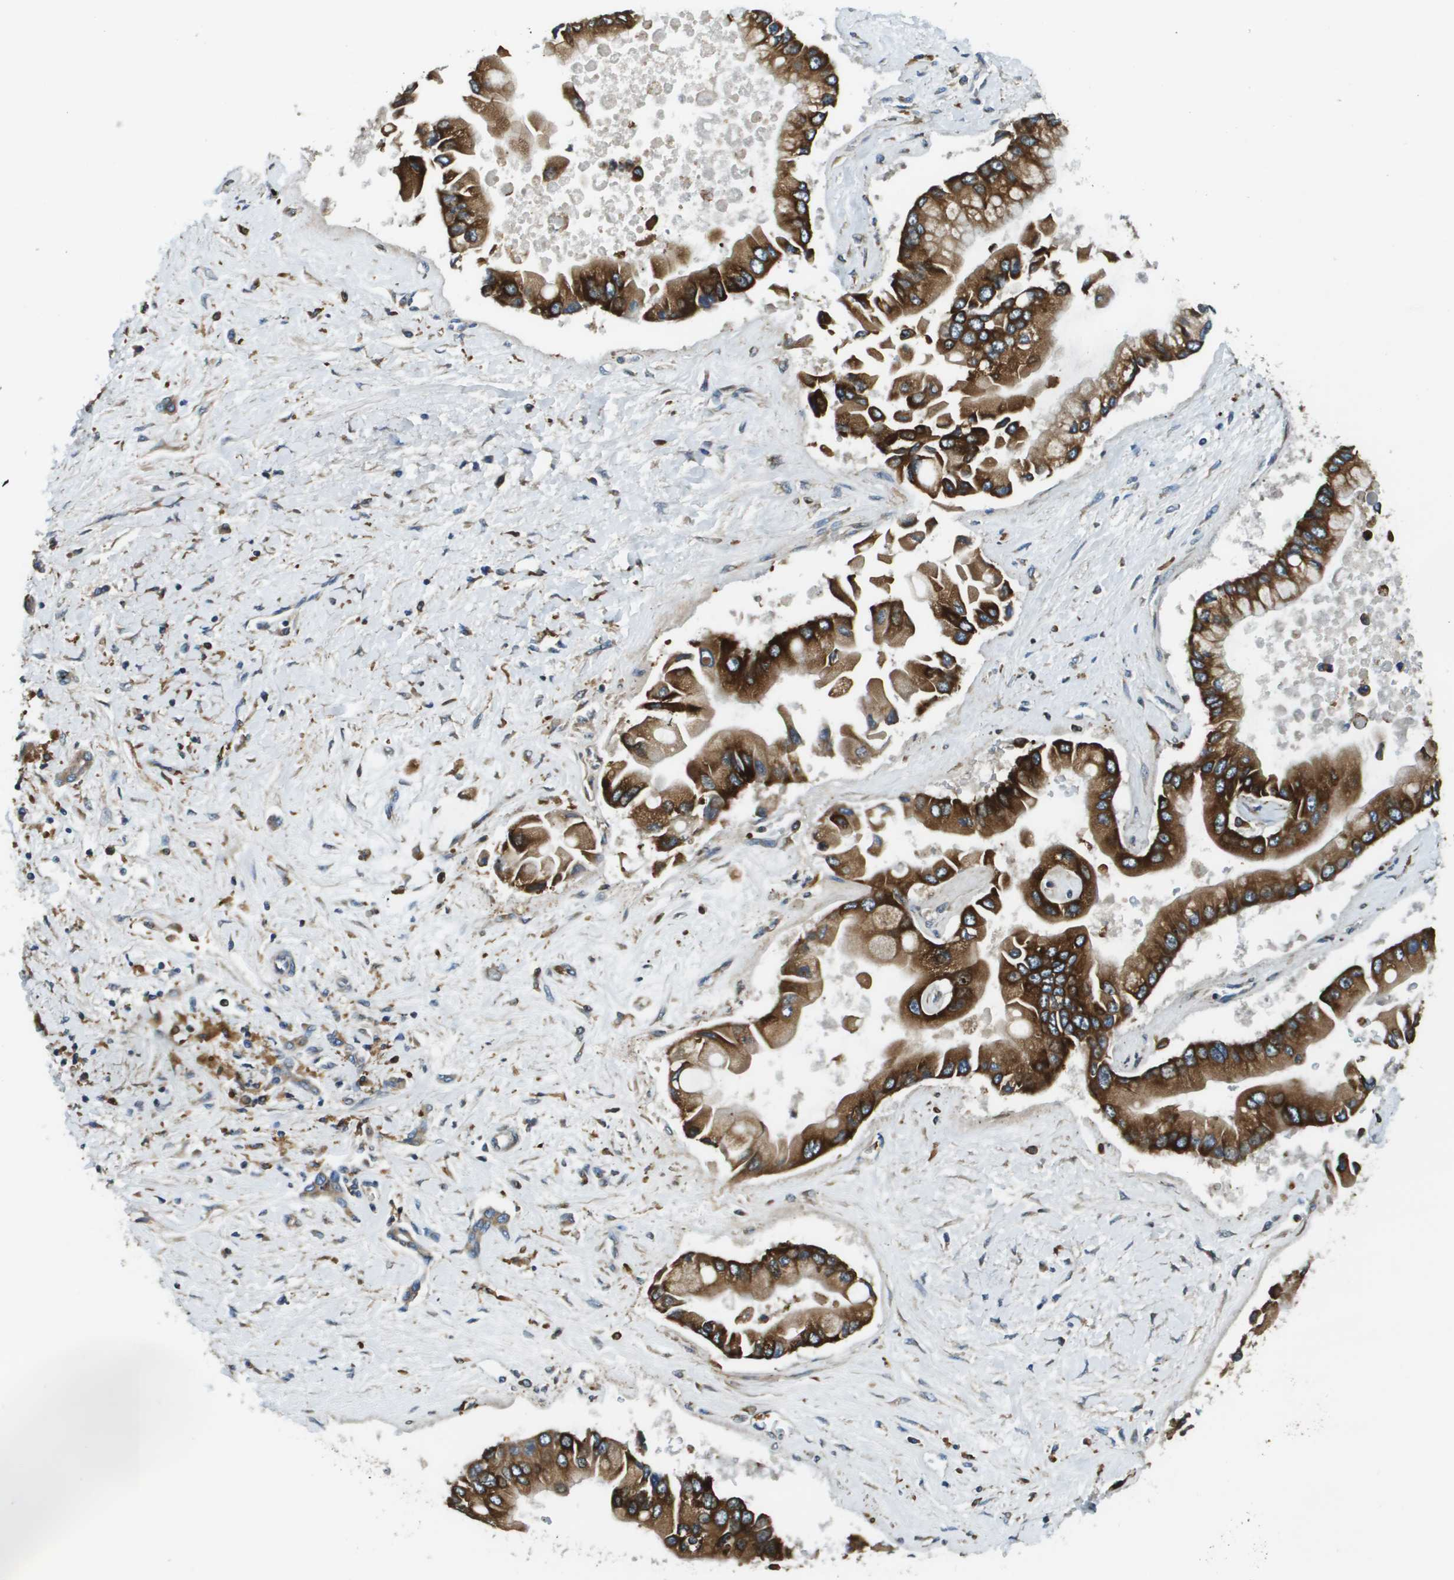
{"staining": {"intensity": "strong", "quantity": ">75%", "location": "cytoplasmic/membranous"}, "tissue": "liver cancer", "cell_type": "Tumor cells", "image_type": "cancer", "snomed": [{"axis": "morphology", "description": "Cholangiocarcinoma"}, {"axis": "topography", "description": "Liver"}], "caption": "Cholangiocarcinoma (liver) tissue shows strong cytoplasmic/membranous staining in about >75% of tumor cells", "gene": "CNPY3", "patient": {"sex": "male", "age": 50}}